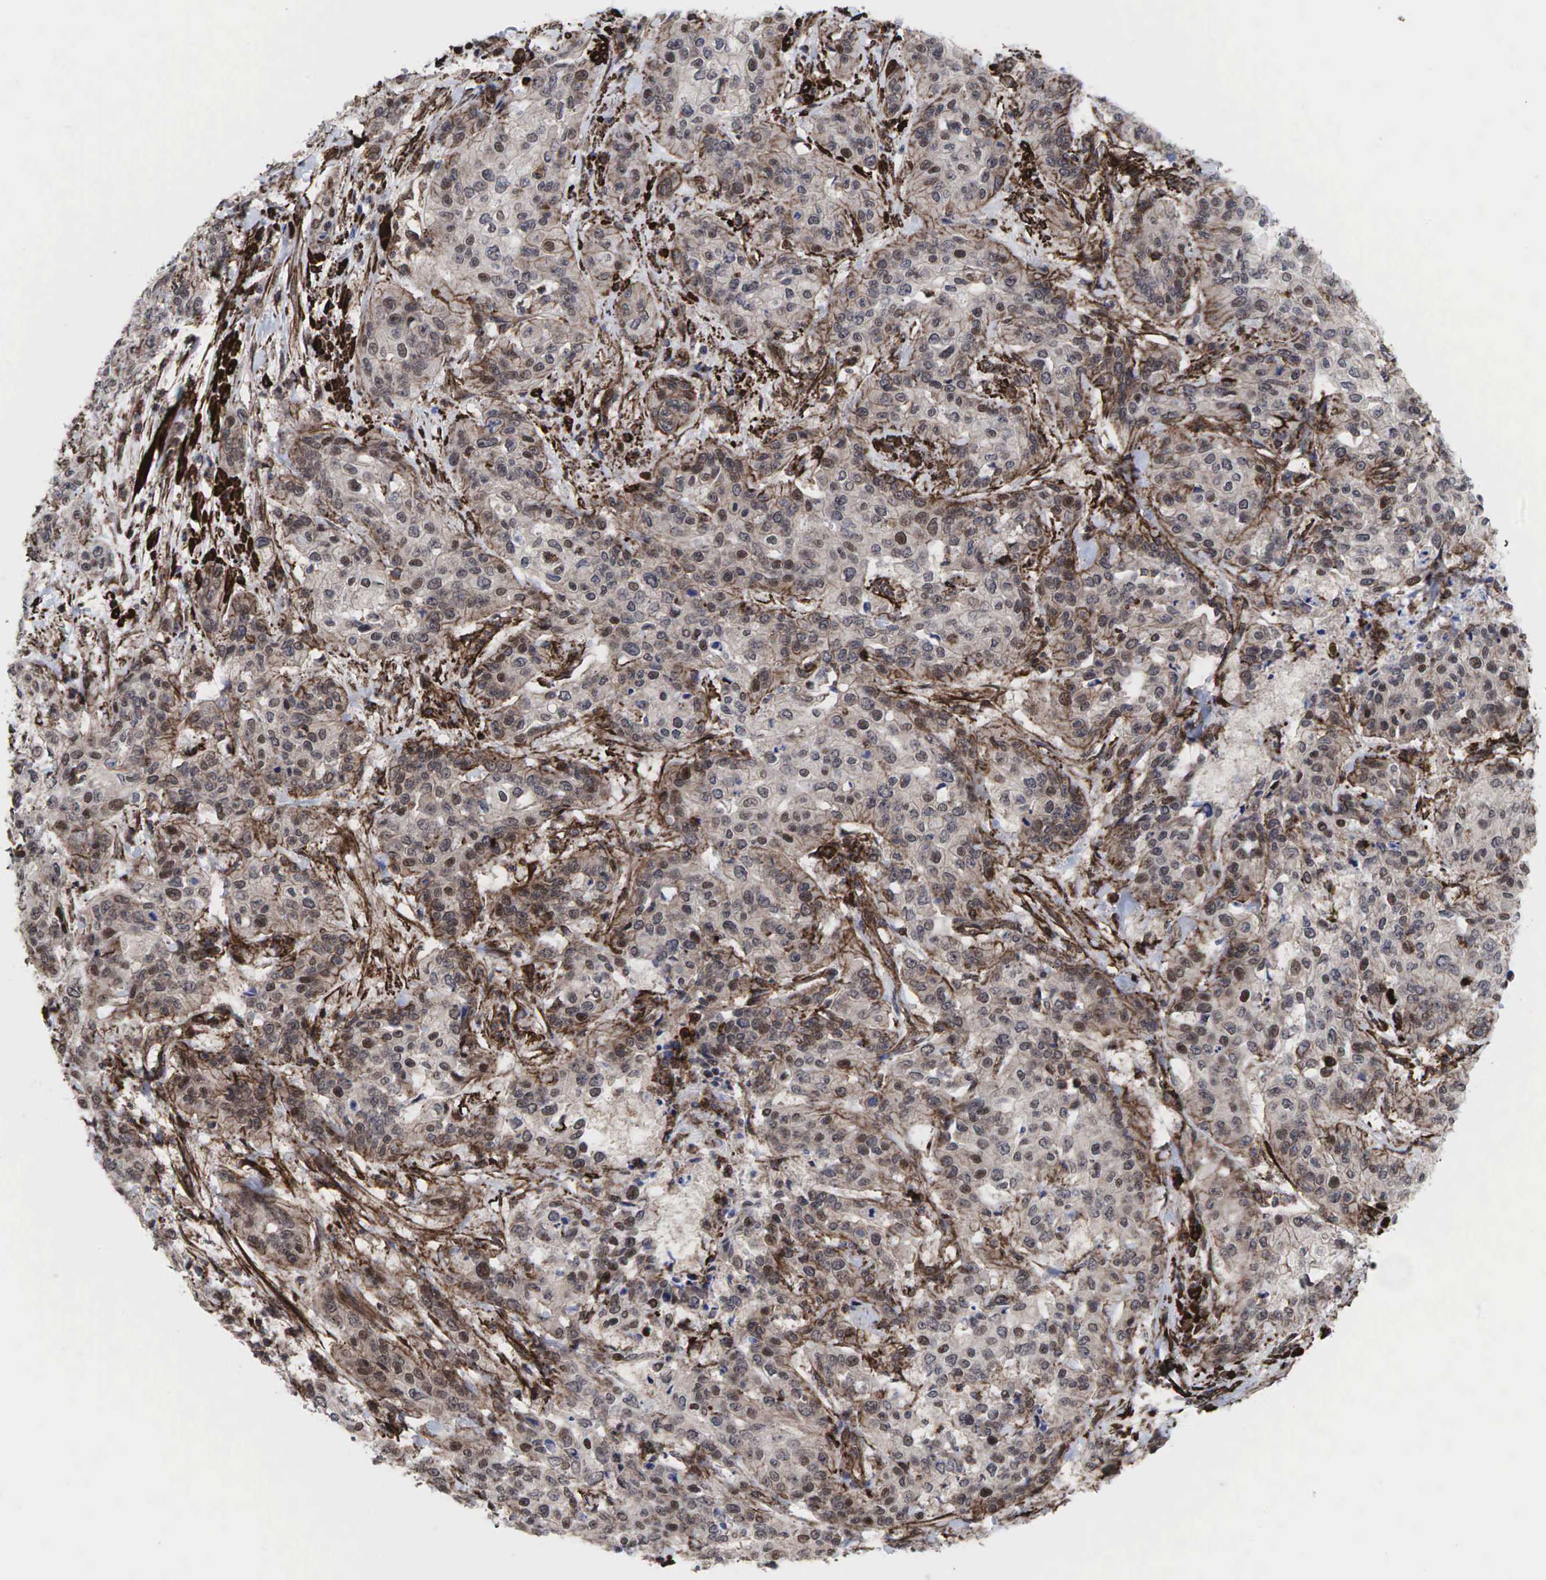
{"staining": {"intensity": "weak", "quantity": ">75%", "location": "cytoplasmic/membranous"}, "tissue": "cervical cancer", "cell_type": "Tumor cells", "image_type": "cancer", "snomed": [{"axis": "morphology", "description": "Squamous cell carcinoma, NOS"}, {"axis": "topography", "description": "Cervix"}], "caption": "Human cervical squamous cell carcinoma stained for a protein (brown) demonstrates weak cytoplasmic/membranous positive expression in about >75% of tumor cells.", "gene": "GPRASP1", "patient": {"sex": "female", "age": 41}}